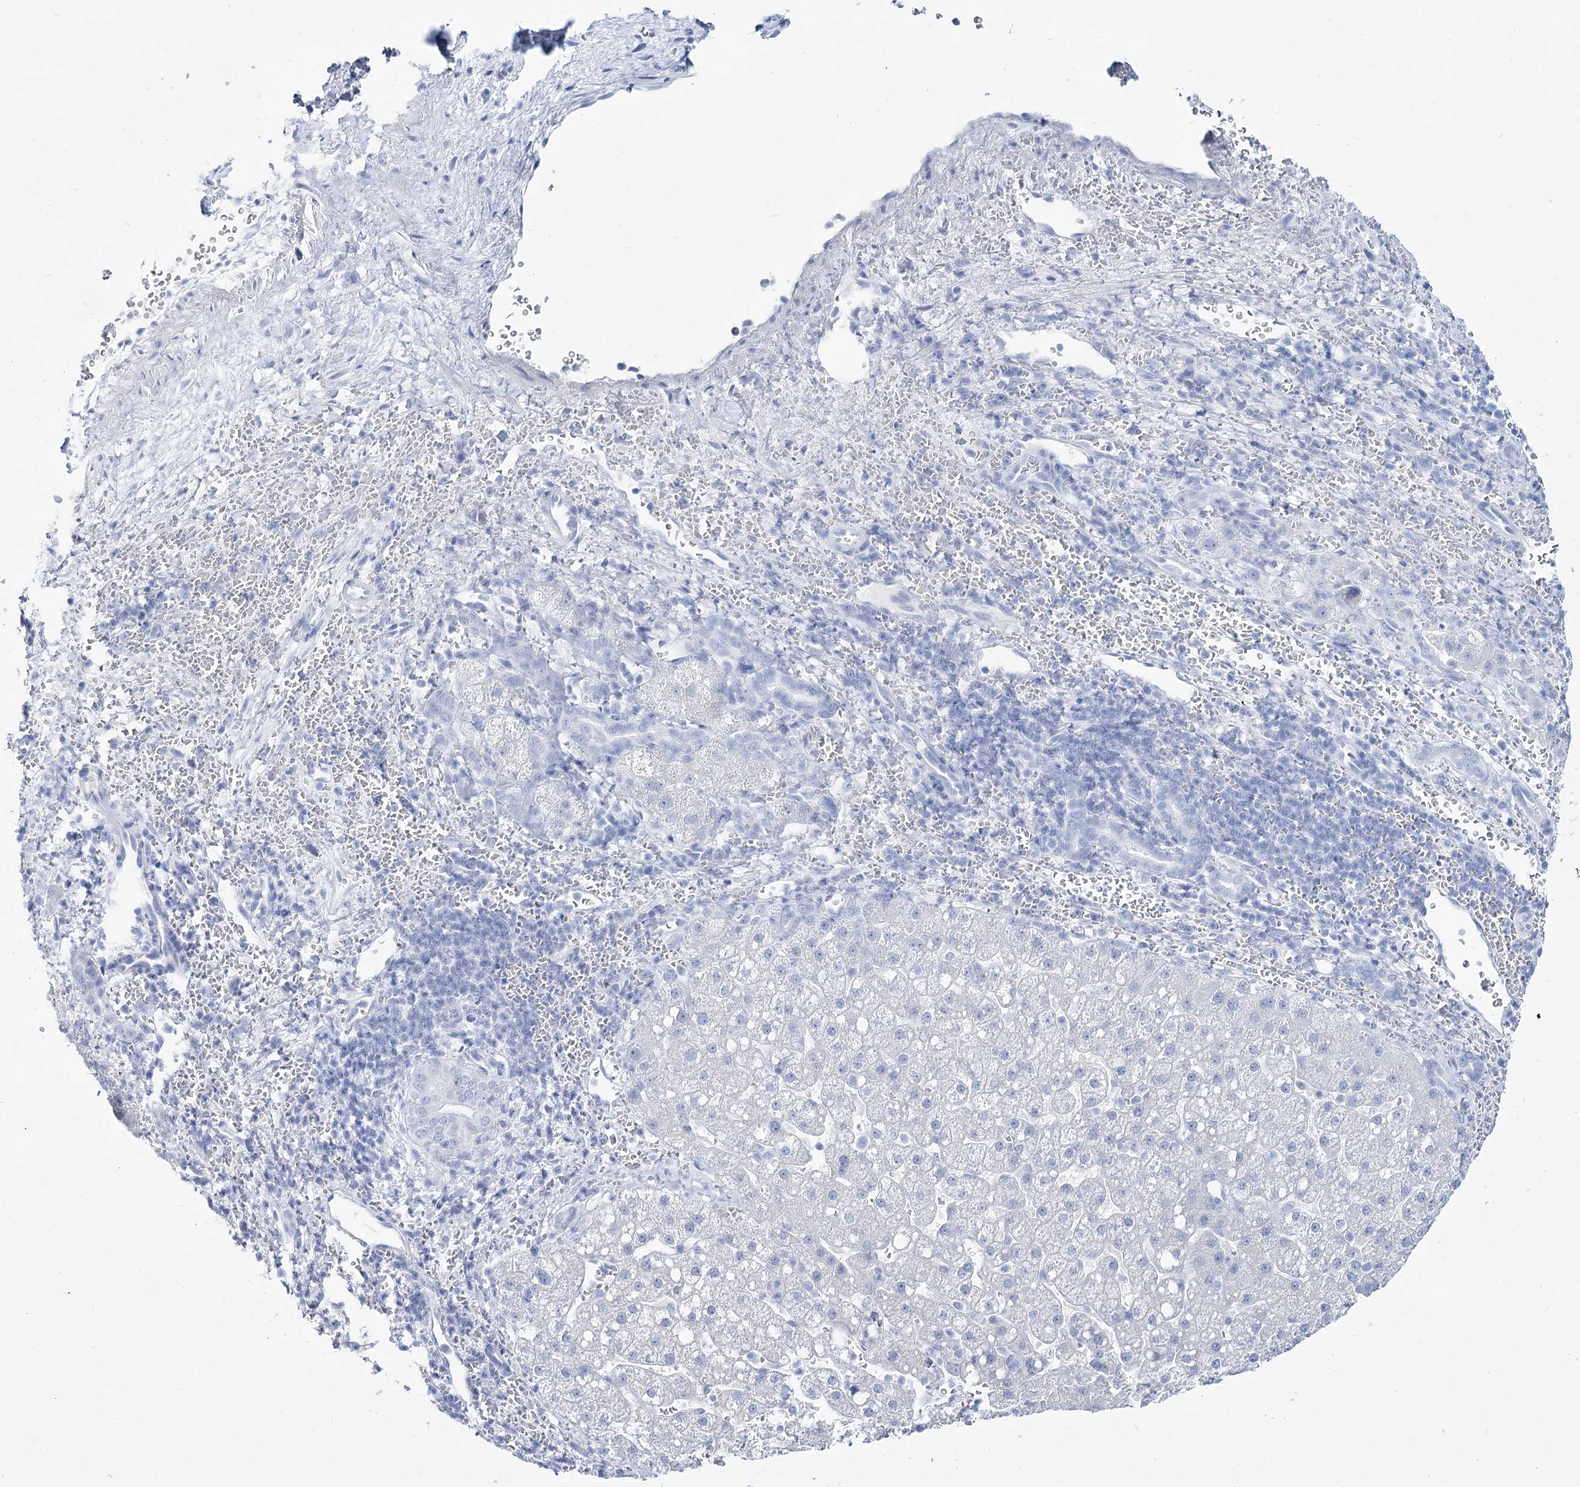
{"staining": {"intensity": "negative", "quantity": "none", "location": "none"}, "tissue": "liver cancer", "cell_type": "Tumor cells", "image_type": "cancer", "snomed": [{"axis": "morphology", "description": "Carcinoma, Hepatocellular, NOS"}, {"axis": "topography", "description": "Liver"}], "caption": "Immunohistochemical staining of liver cancer shows no significant staining in tumor cells.", "gene": "RNF186", "patient": {"sex": "male", "age": 57}}